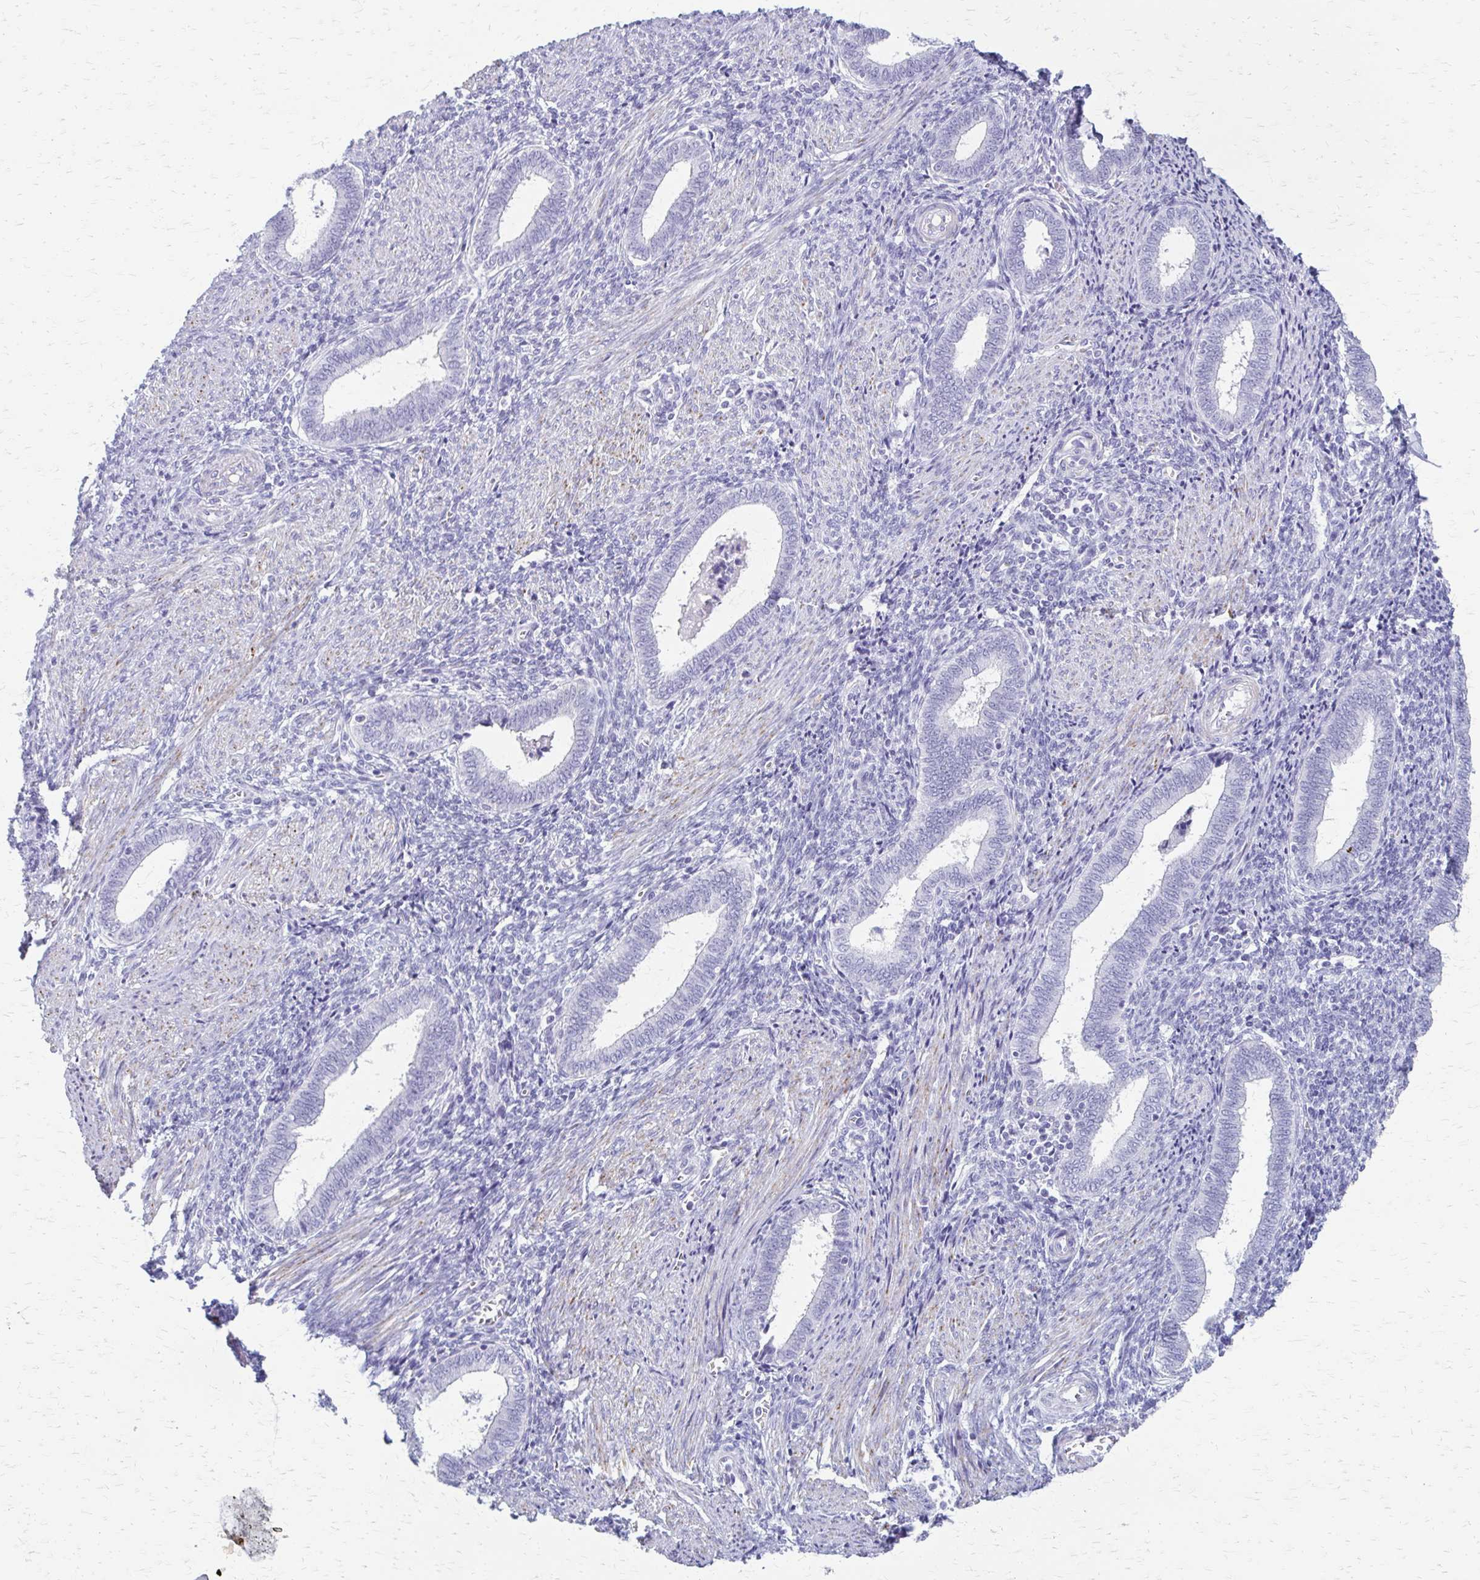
{"staining": {"intensity": "negative", "quantity": "none", "location": "none"}, "tissue": "endometrium", "cell_type": "Cells in endometrial stroma", "image_type": "normal", "snomed": [{"axis": "morphology", "description": "Normal tissue, NOS"}, {"axis": "topography", "description": "Endometrium"}], "caption": "A photomicrograph of endometrium stained for a protein shows no brown staining in cells in endometrial stroma. (DAB (3,3'-diaminobenzidine) IHC visualized using brightfield microscopy, high magnification).", "gene": "ZSCAN5B", "patient": {"sex": "female", "age": 42}}